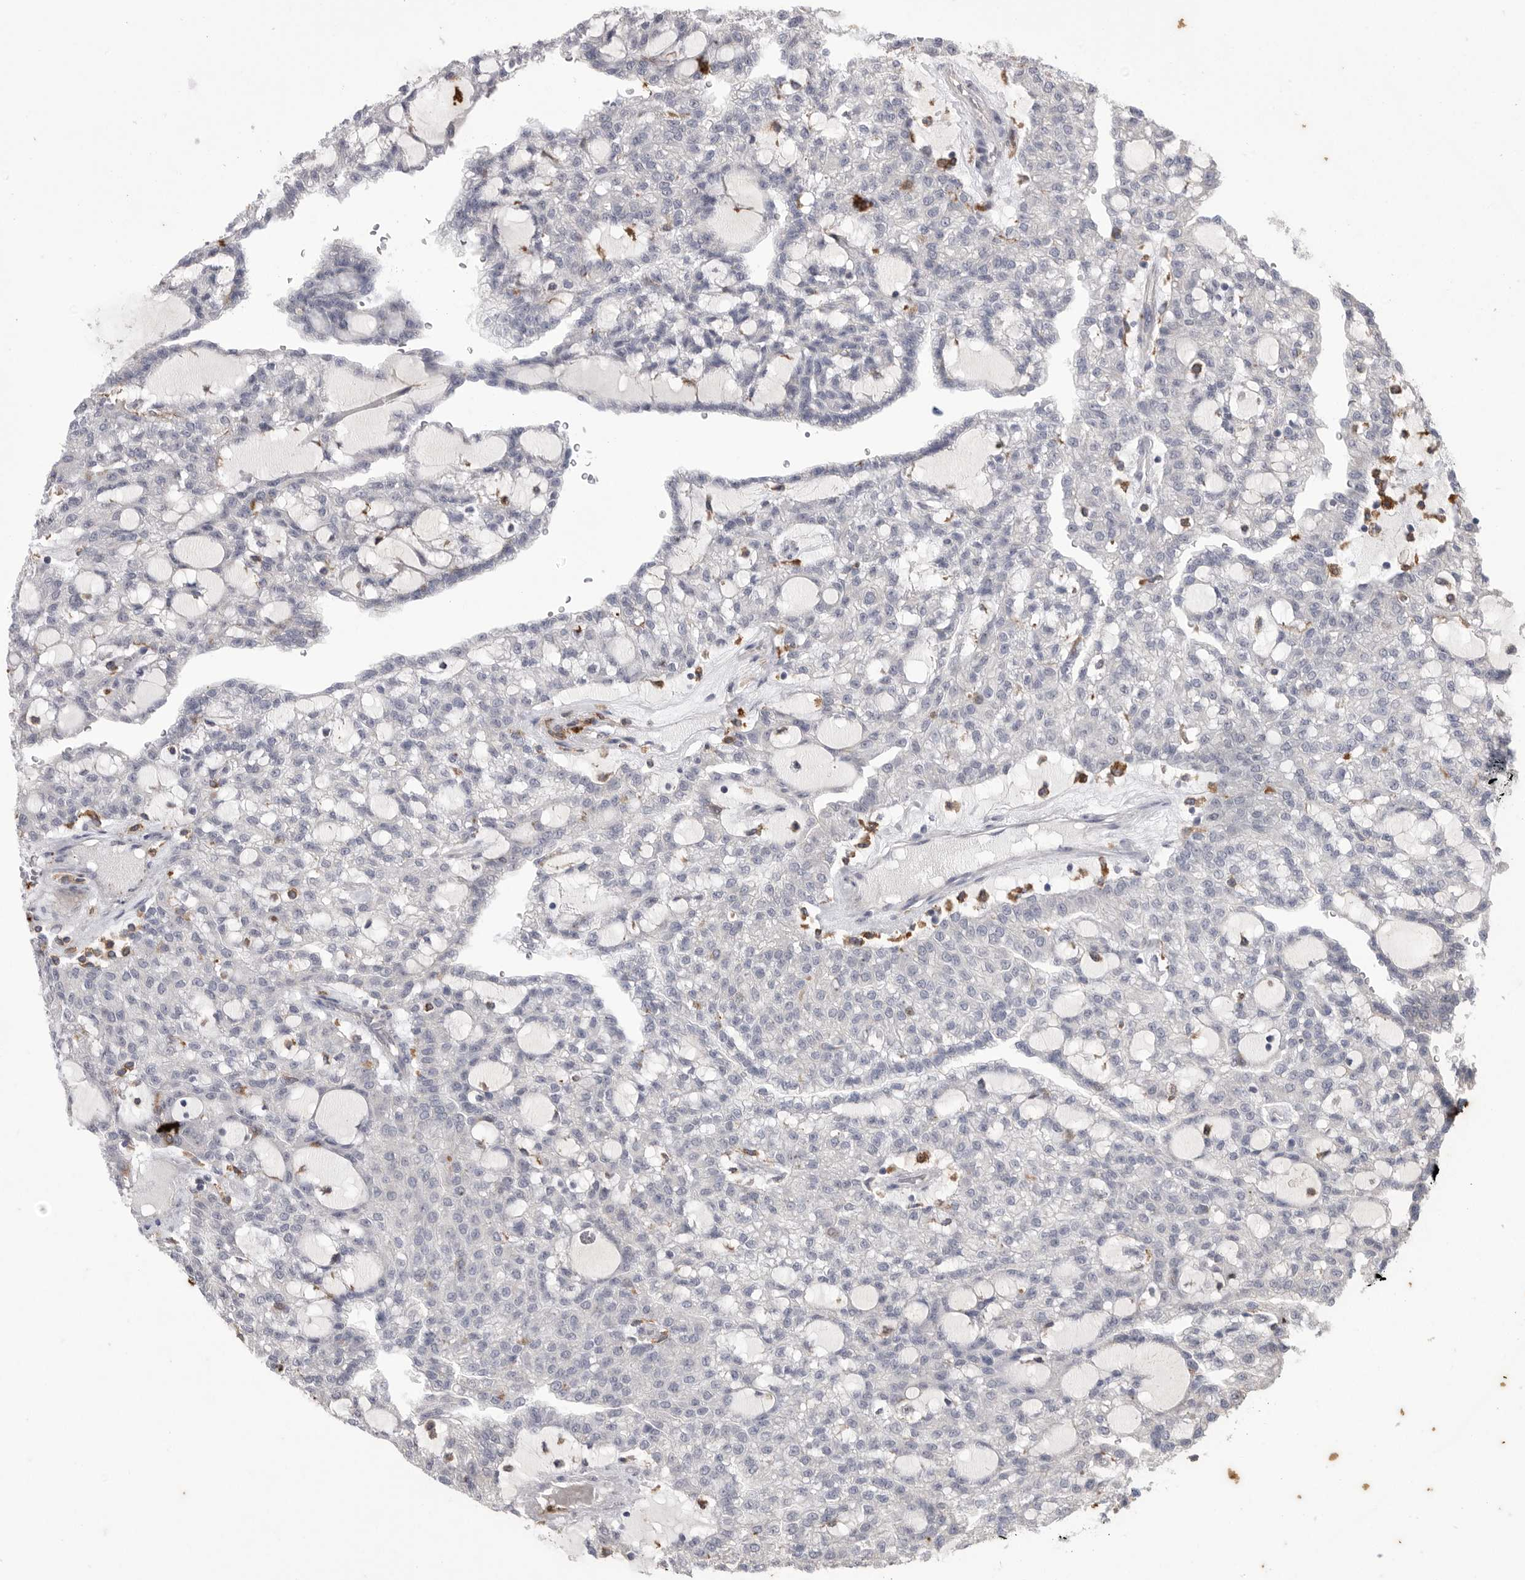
{"staining": {"intensity": "negative", "quantity": "none", "location": "none"}, "tissue": "renal cancer", "cell_type": "Tumor cells", "image_type": "cancer", "snomed": [{"axis": "morphology", "description": "Adenocarcinoma, NOS"}, {"axis": "topography", "description": "Kidney"}], "caption": "Tumor cells show no significant protein staining in renal cancer (adenocarcinoma). (DAB (3,3'-diaminobenzidine) immunohistochemistry (IHC) visualized using brightfield microscopy, high magnification).", "gene": "SIGLEC10", "patient": {"sex": "male", "age": 63}}